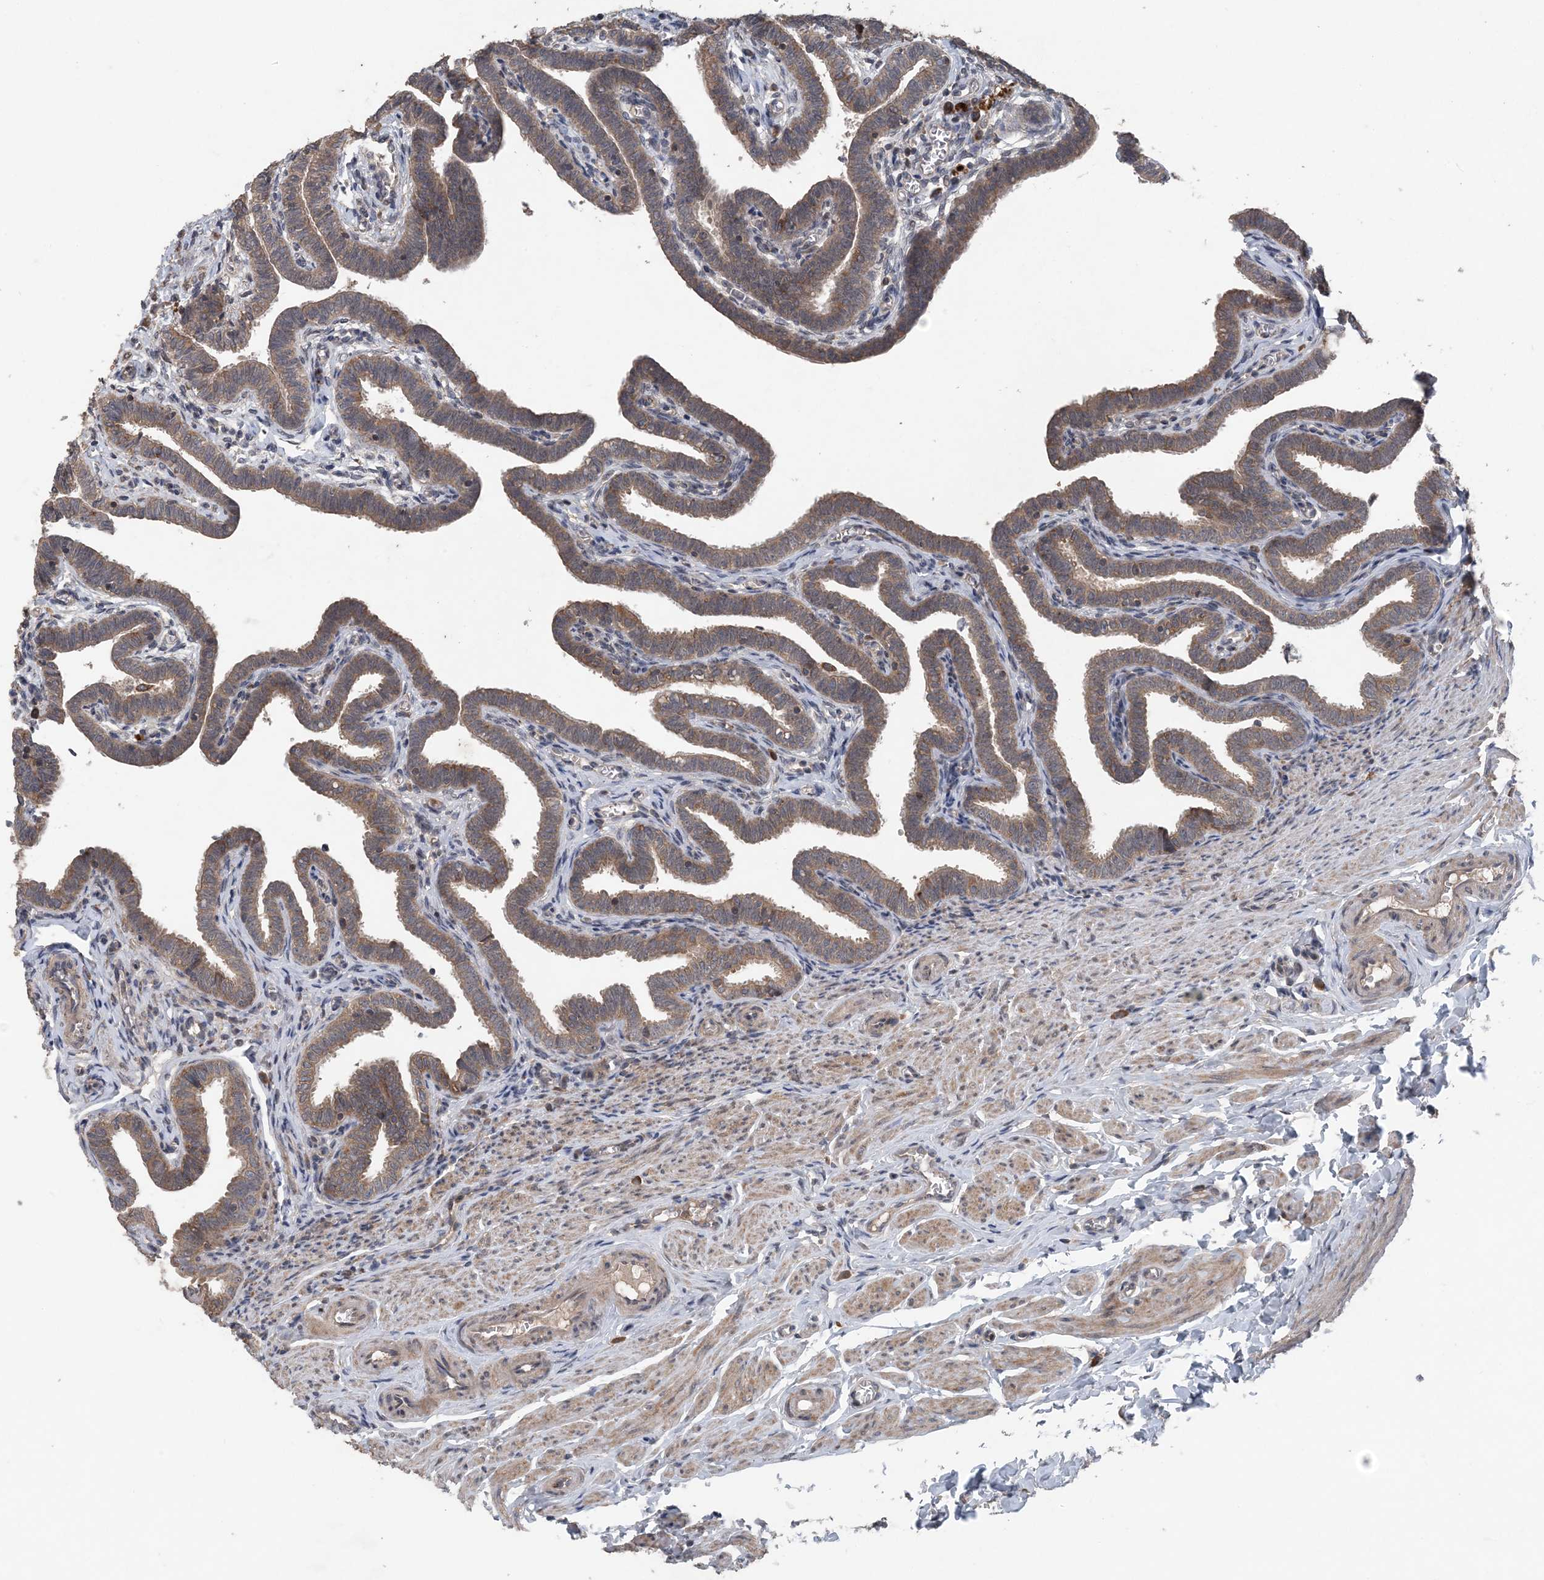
{"staining": {"intensity": "weak", "quantity": ">75%", "location": "cytoplasmic/membranous"}, "tissue": "fallopian tube", "cell_type": "Glandular cells", "image_type": "normal", "snomed": [{"axis": "morphology", "description": "Normal tissue, NOS"}, {"axis": "topography", "description": "Fallopian tube"}], "caption": "A low amount of weak cytoplasmic/membranous expression is identified in about >75% of glandular cells in unremarkable fallopian tube. Immunohistochemistry stains the protein in brown and the nuclei are stained blue.", "gene": "MYO9B", "patient": {"sex": "female", "age": 36}}